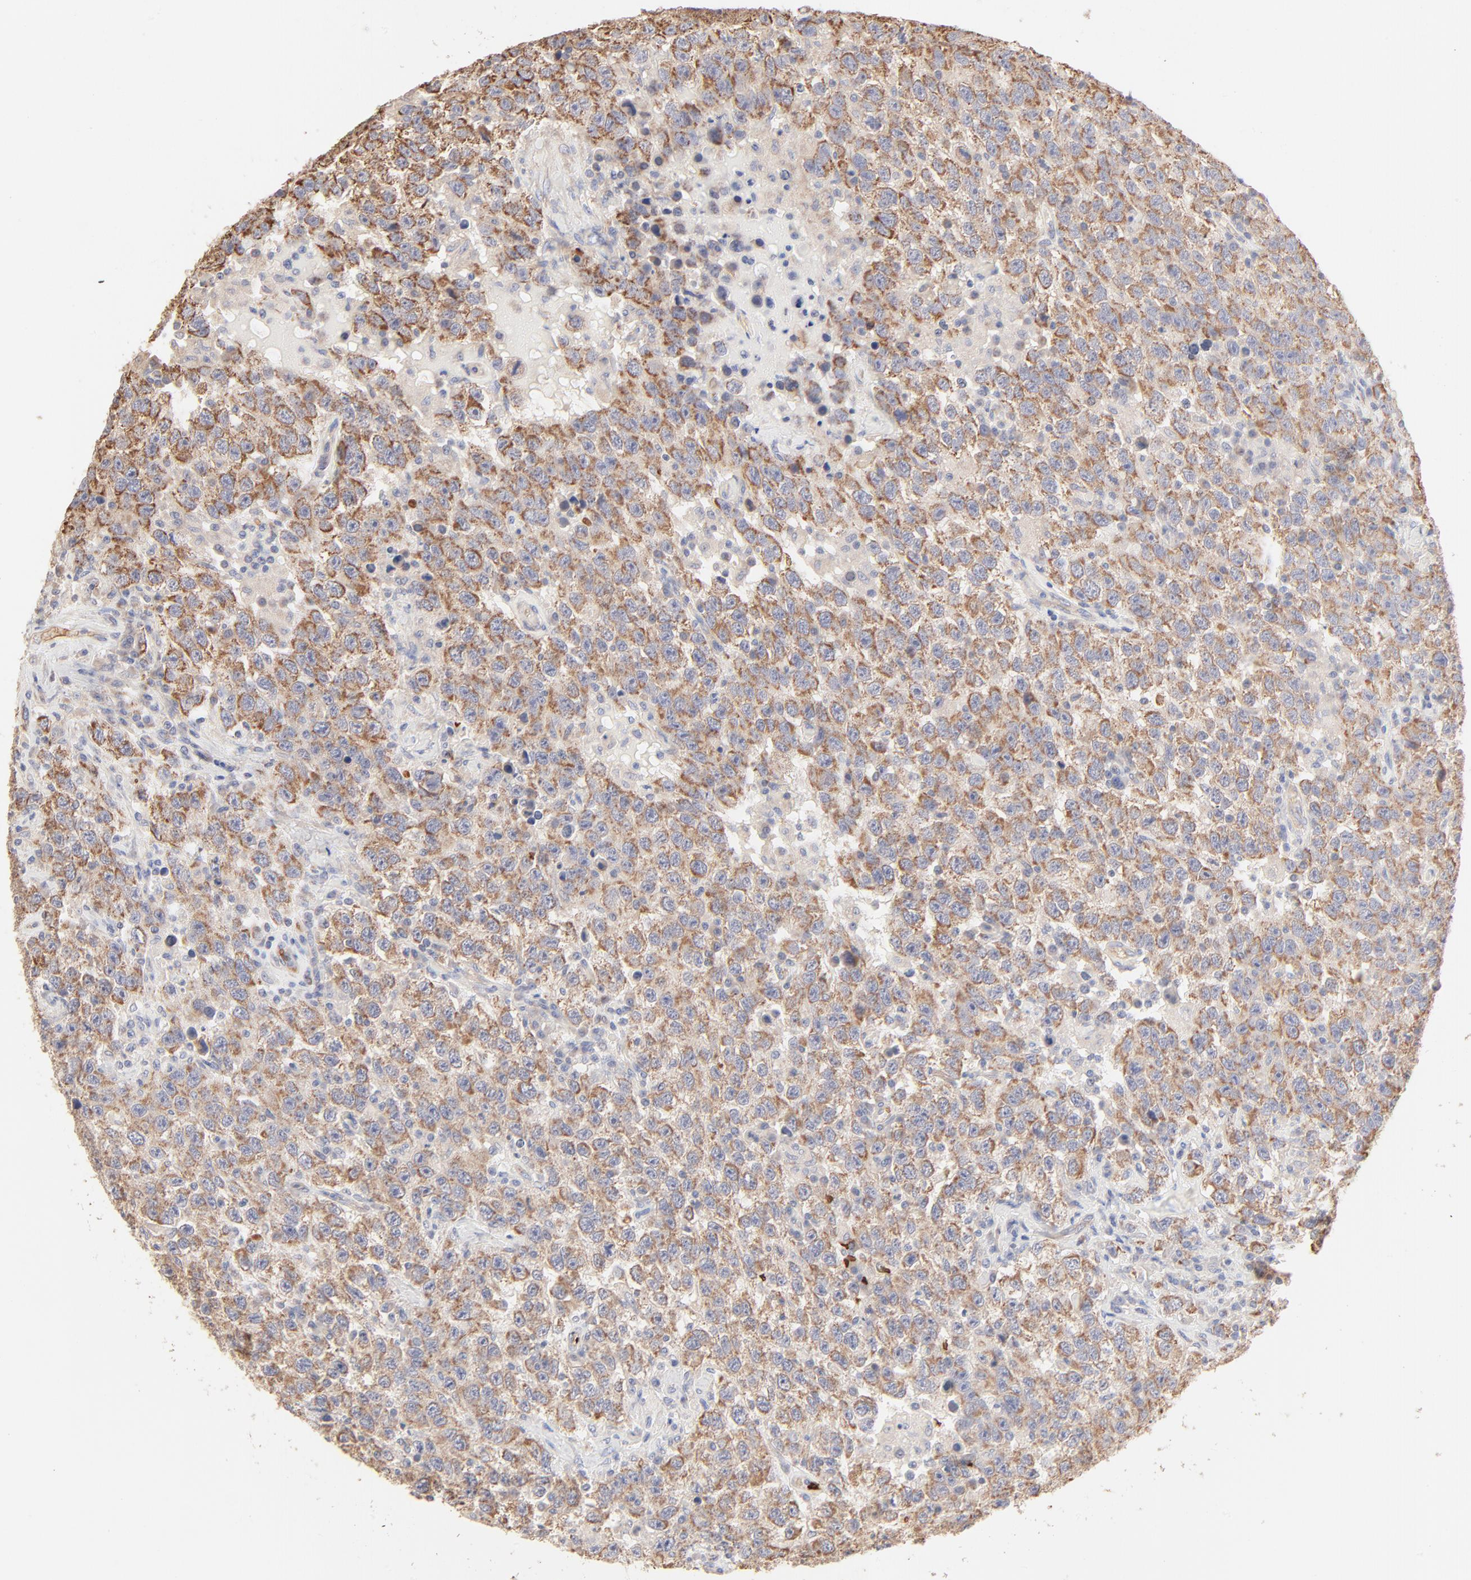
{"staining": {"intensity": "moderate", "quantity": ">75%", "location": "cytoplasmic/membranous"}, "tissue": "testis cancer", "cell_type": "Tumor cells", "image_type": "cancer", "snomed": [{"axis": "morphology", "description": "Seminoma, NOS"}, {"axis": "topography", "description": "Testis"}], "caption": "Brown immunohistochemical staining in human testis cancer (seminoma) exhibits moderate cytoplasmic/membranous staining in about >75% of tumor cells.", "gene": "SPTB", "patient": {"sex": "male", "age": 41}}